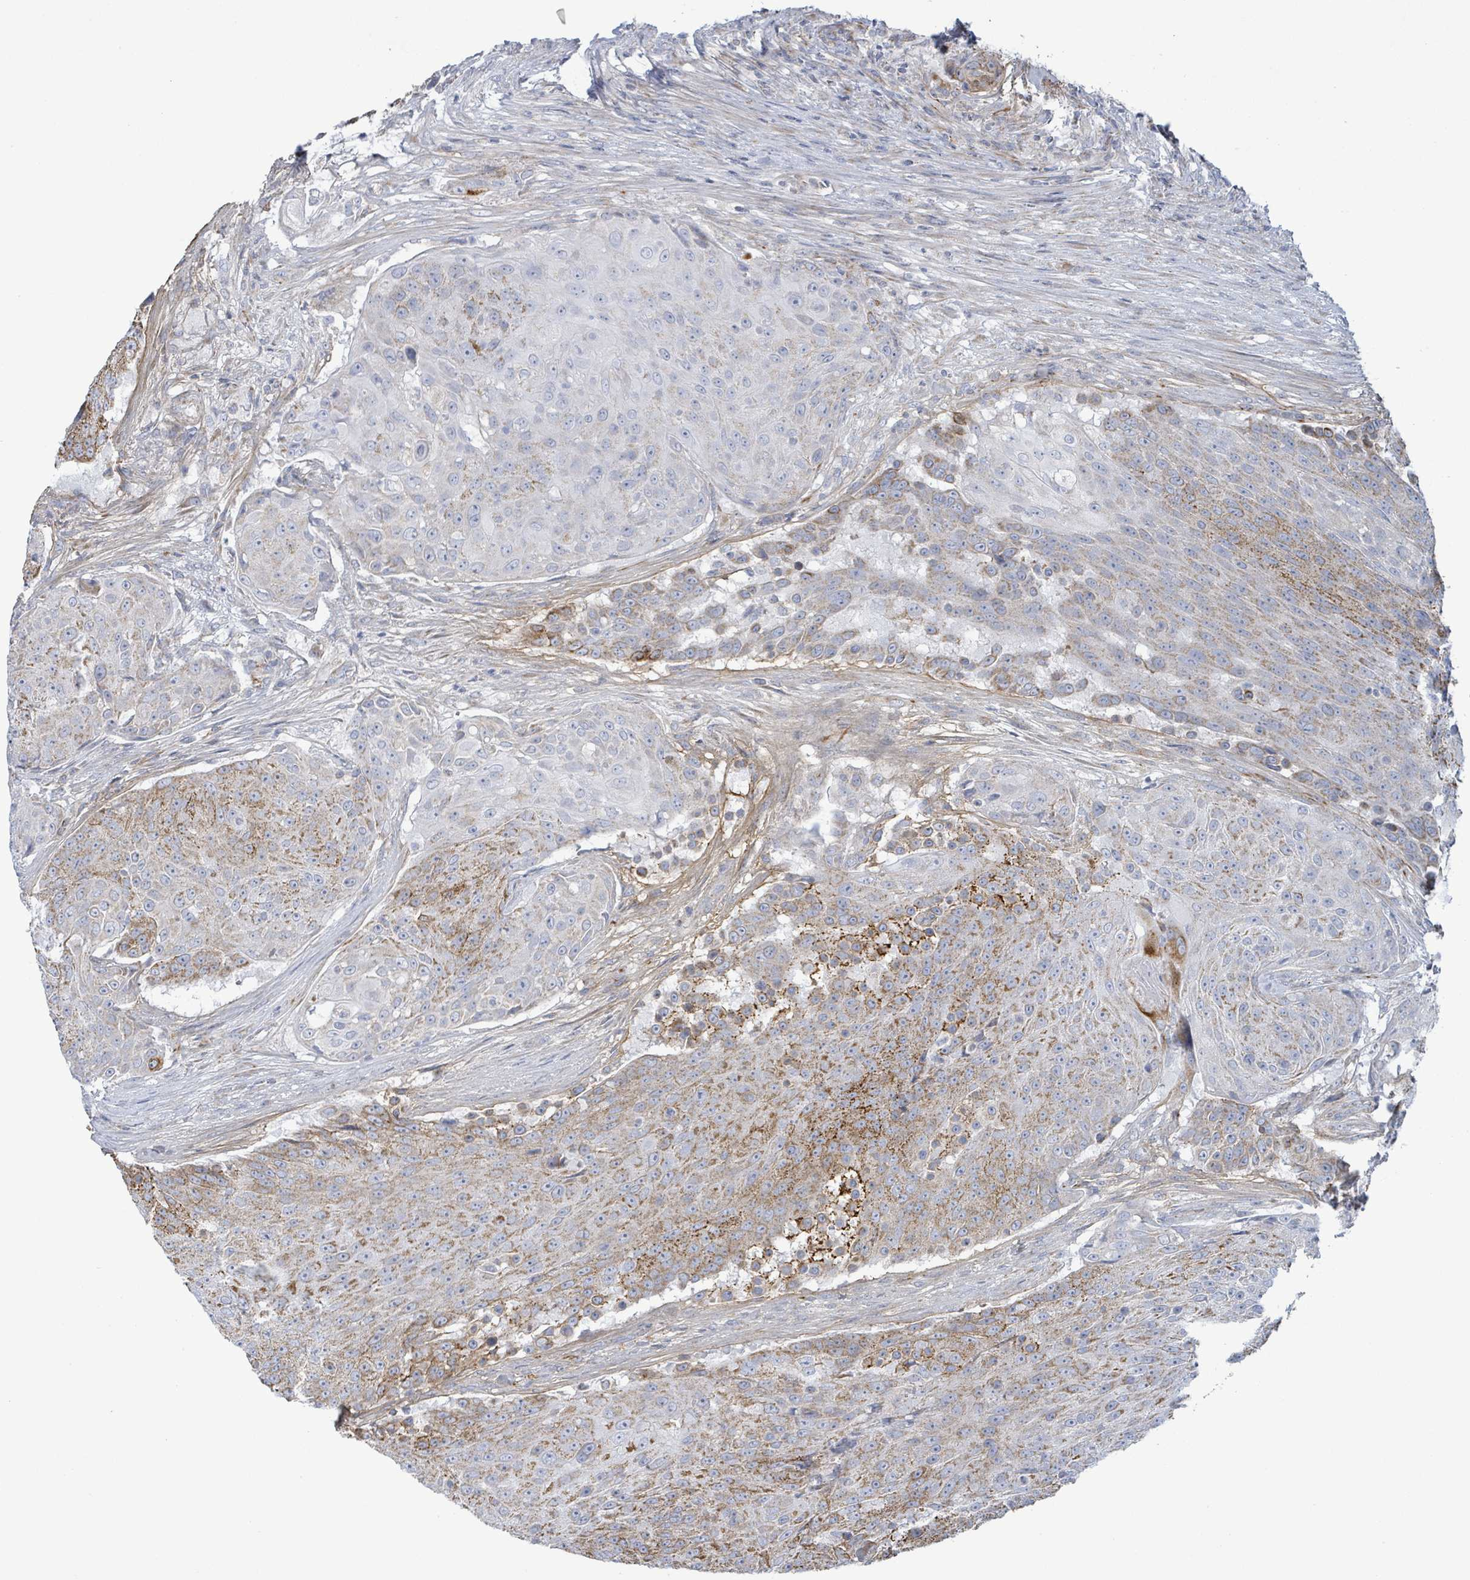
{"staining": {"intensity": "moderate", "quantity": "25%-75%", "location": "cytoplasmic/membranous"}, "tissue": "urothelial cancer", "cell_type": "Tumor cells", "image_type": "cancer", "snomed": [{"axis": "morphology", "description": "Urothelial carcinoma, High grade"}, {"axis": "topography", "description": "Urinary bladder"}], "caption": "Human high-grade urothelial carcinoma stained with a brown dye displays moderate cytoplasmic/membranous positive staining in approximately 25%-75% of tumor cells.", "gene": "ALG12", "patient": {"sex": "female", "age": 63}}